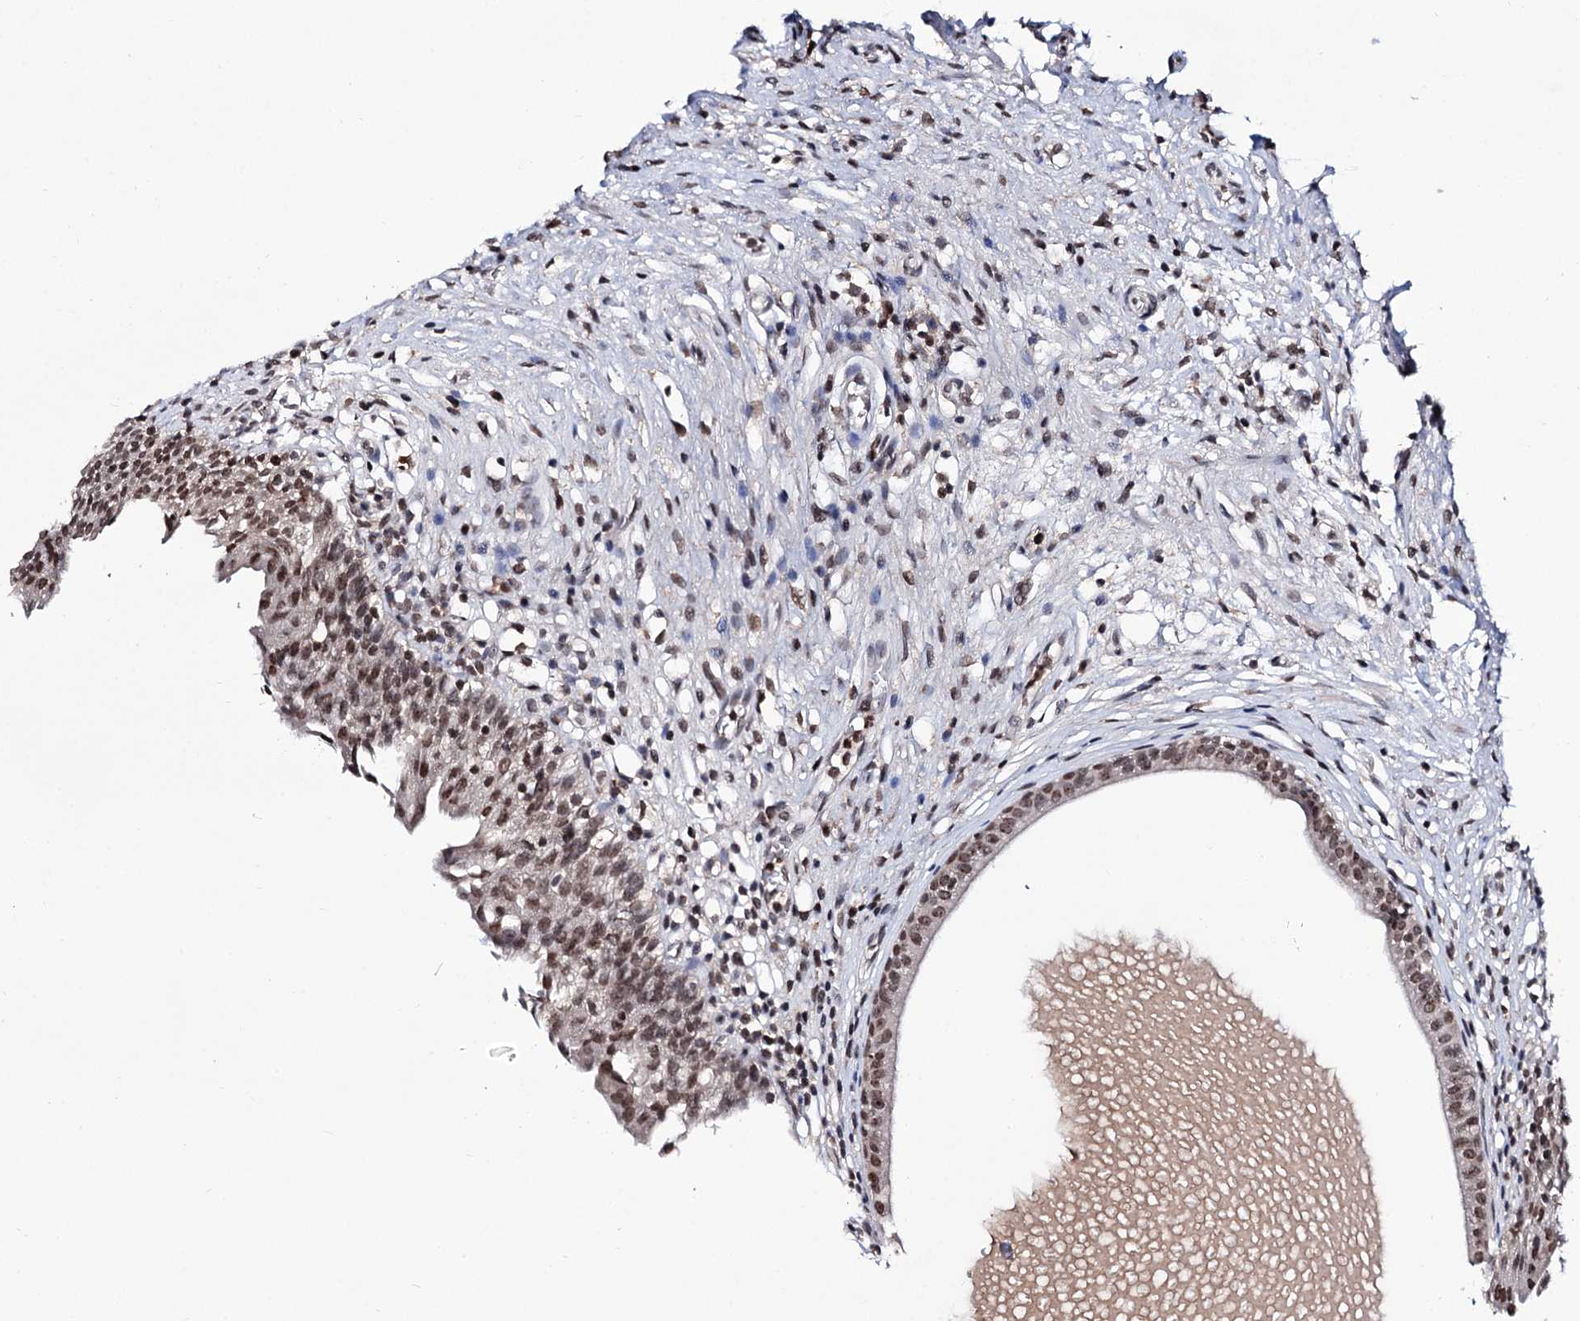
{"staining": {"intensity": "strong", "quantity": ">75%", "location": "nuclear"}, "tissue": "urinary bladder", "cell_type": "Urothelial cells", "image_type": "normal", "snomed": [{"axis": "morphology", "description": "Normal tissue, NOS"}, {"axis": "morphology", "description": "Inflammation, NOS"}, {"axis": "topography", "description": "Urinary bladder"}], "caption": "Approximately >75% of urothelial cells in benign urinary bladder demonstrate strong nuclear protein expression as visualized by brown immunohistochemical staining.", "gene": "SMCHD1", "patient": {"sex": "male", "age": 63}}